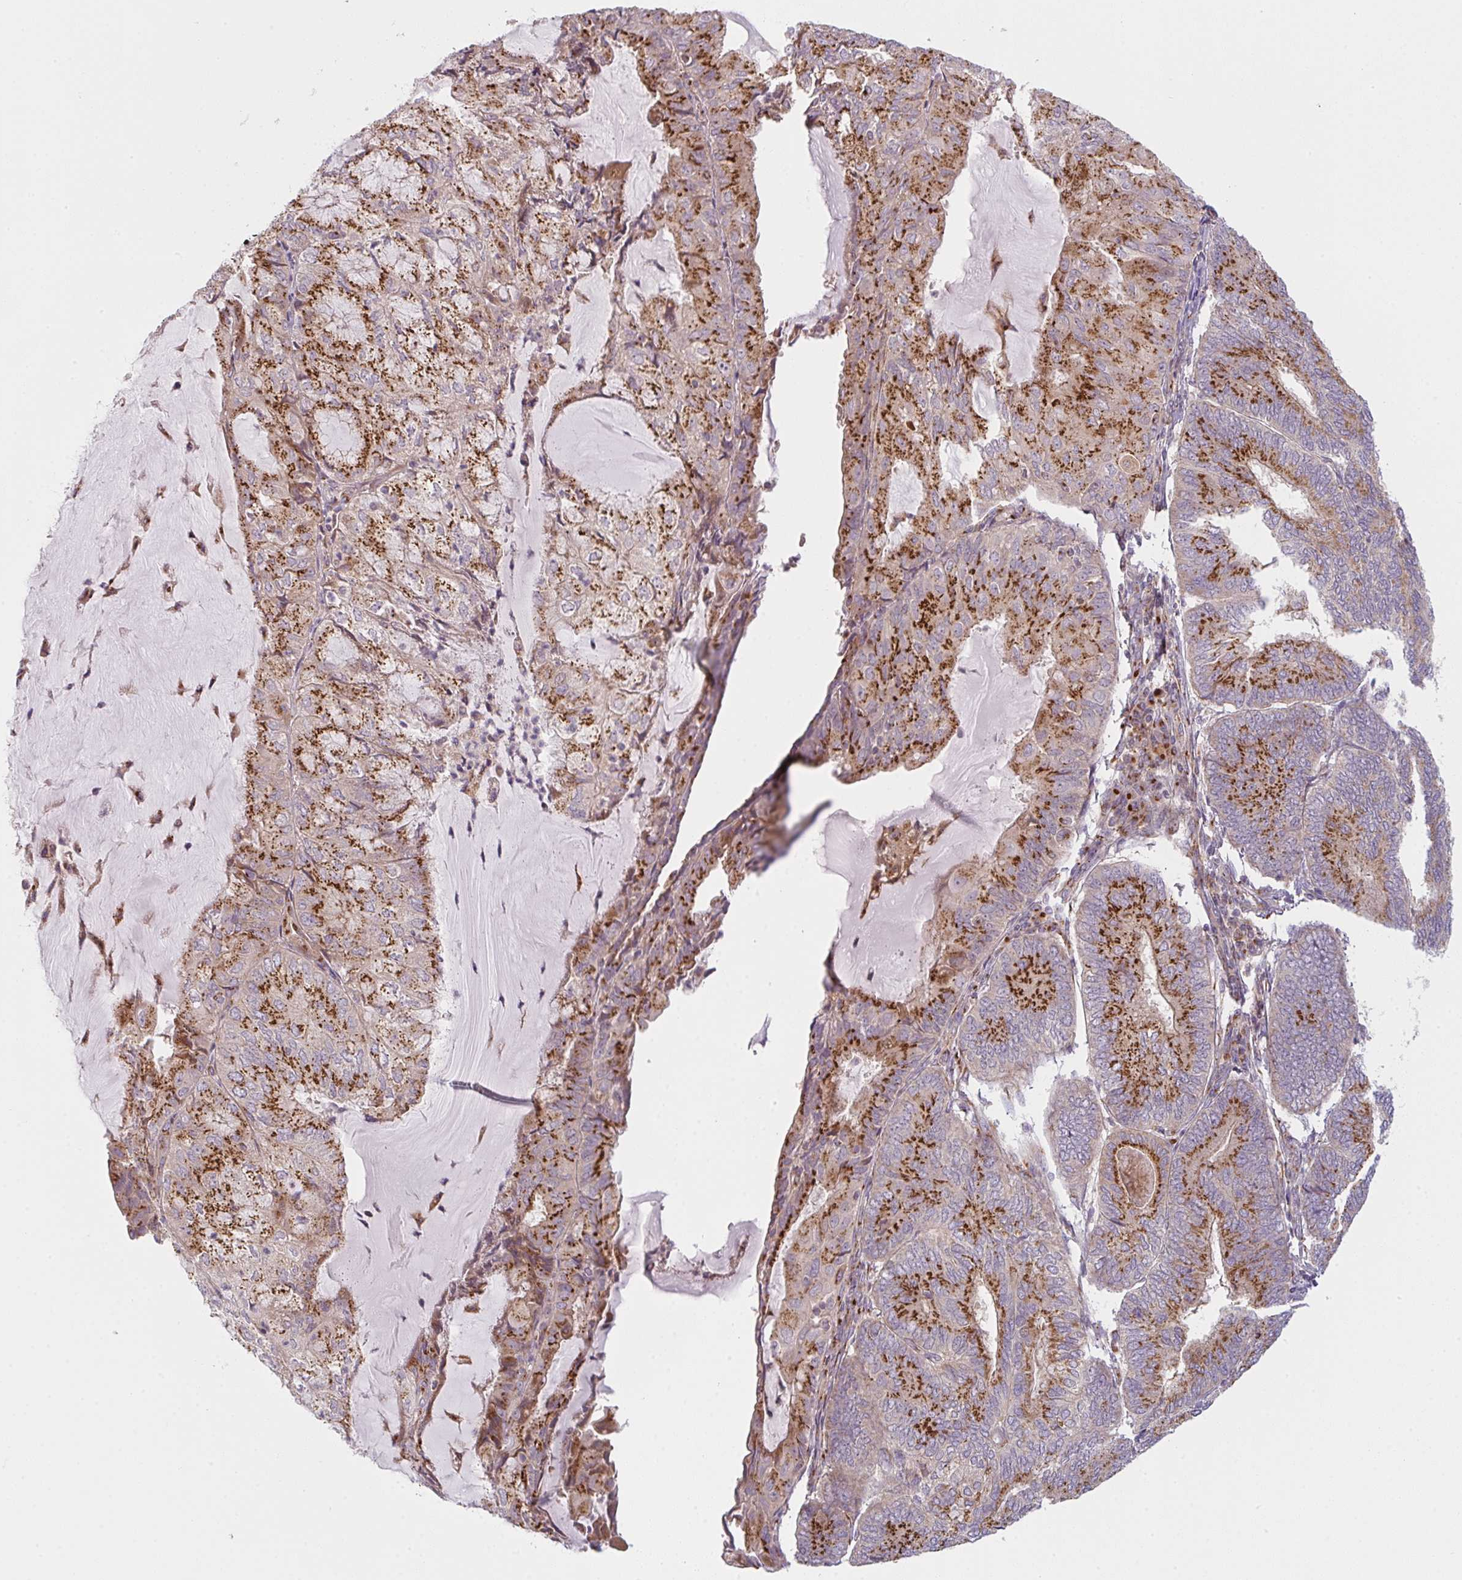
{"staining": {"intensity": "strong", "quantity": ">75%", "location": "cytoplasmic/membranous"}, "tissue": "endometrial cancer", "cell_type": "Tumor cells", "image_type": "cancer", "snomed": [{"axis": "morphology", "description": "Adenocarcinoma, NOS"}, {"axis": "topography", "description": "Endometrium"}], "caption": "IHC (DAB) staining of human adenocarcinoma (endometrial) shows strong cytoplasmic/membranous protein positivity in approximately >75% of tumor cells. (DAB (3,3'-diaminobenzidine) = brown stain, brightfield microscopy at high magnification).", "gene": "GVQW3", "patient": {"sex": "female", "age": 81}}